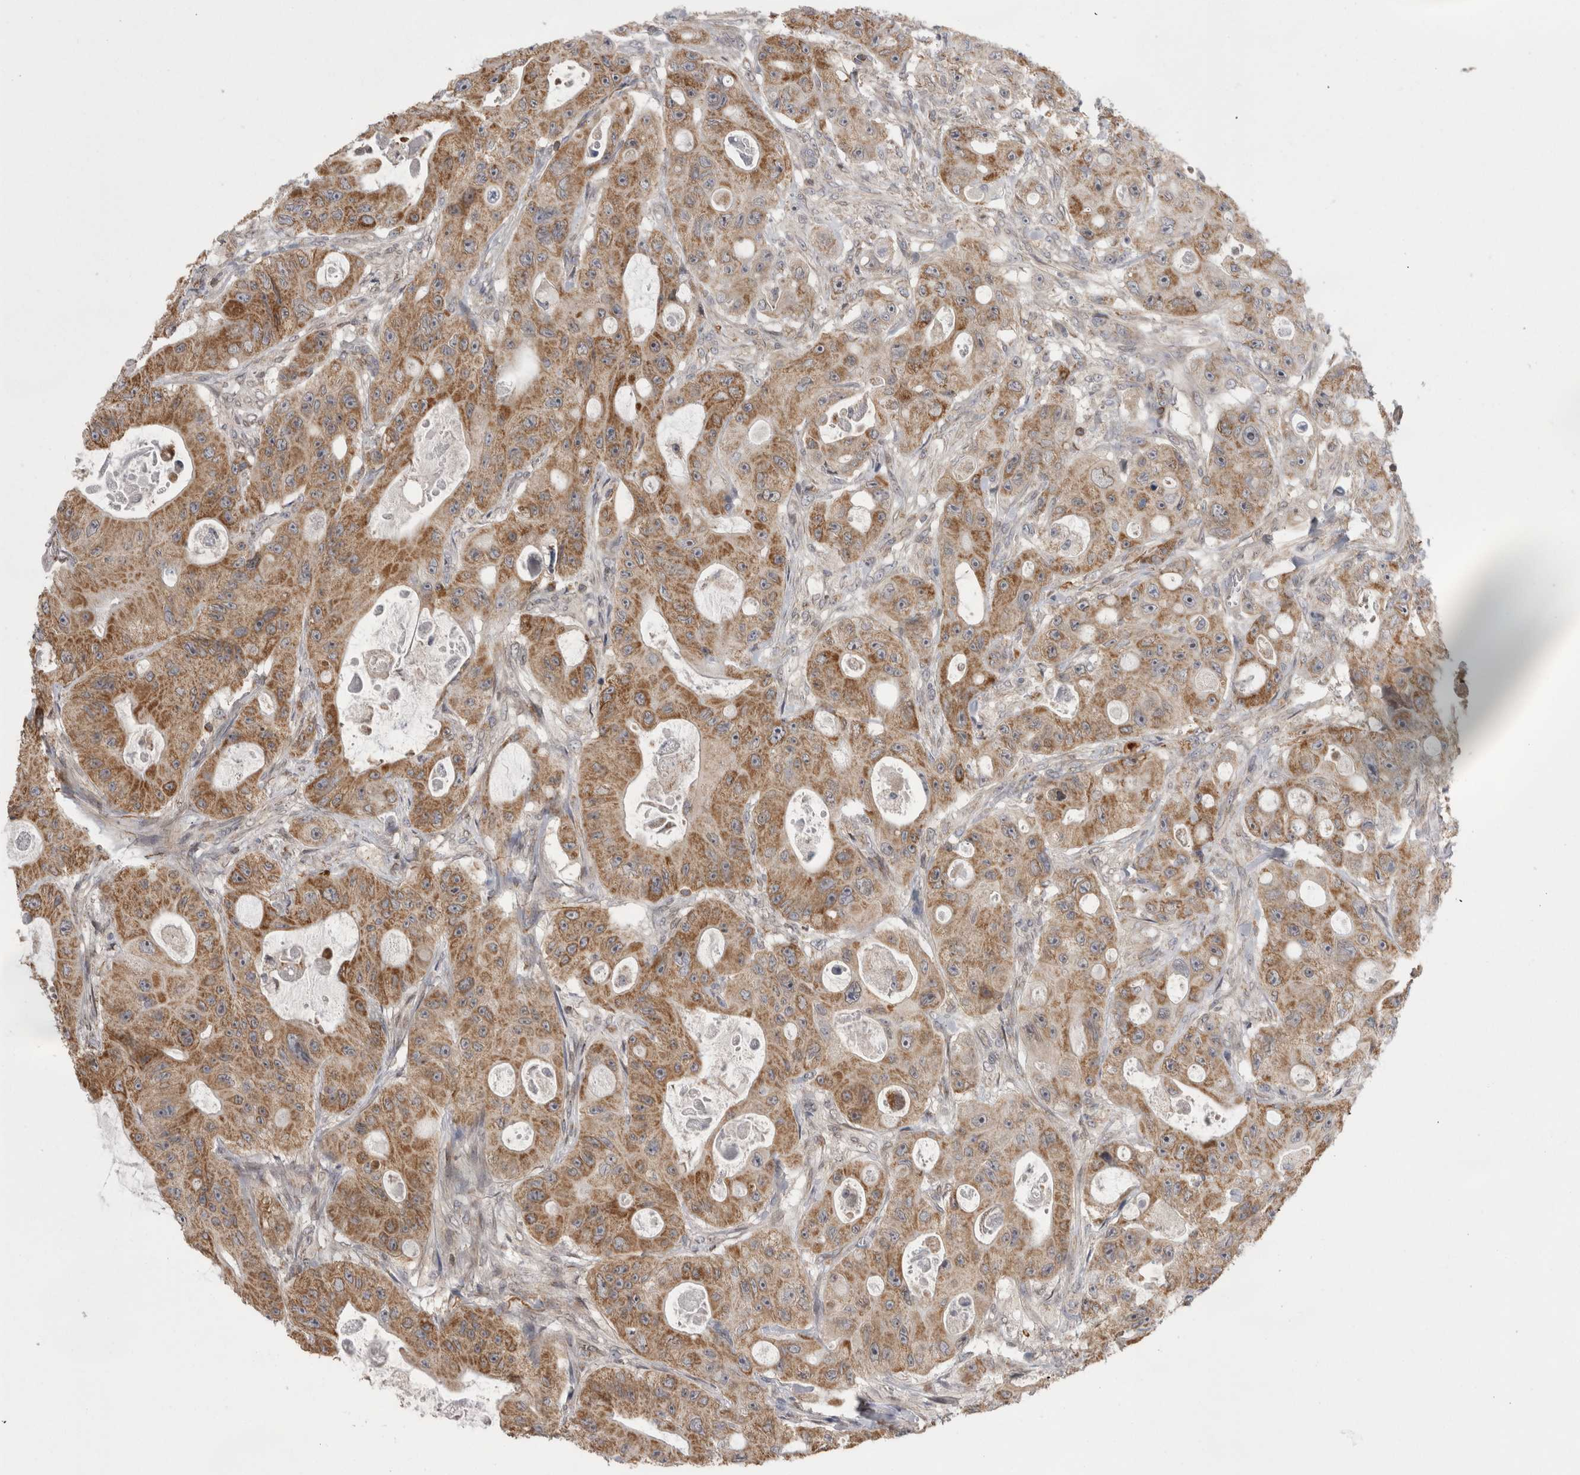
{"staining": {"intensity": "moderate", "quantity": "25%-75%", "location": "cytoplasmic/membranous"}, "tissue": "colorectal cancer", "cell_type": "Tumor cells", "image_type": "cancer", "snomed": [{"axis": "morphology", "description": "Adenocarcinoma, NOS"}, {"axis": "topography", "description": "Colon"}], "caption": "This is a micrograph of IHC staining of colorectal adenocarcinoma, which shows moderate expression in the cytoplasmic/membranous of tumor cells.", "gene": "DARS2", "patient": {"sex": "female", "age": 46}}